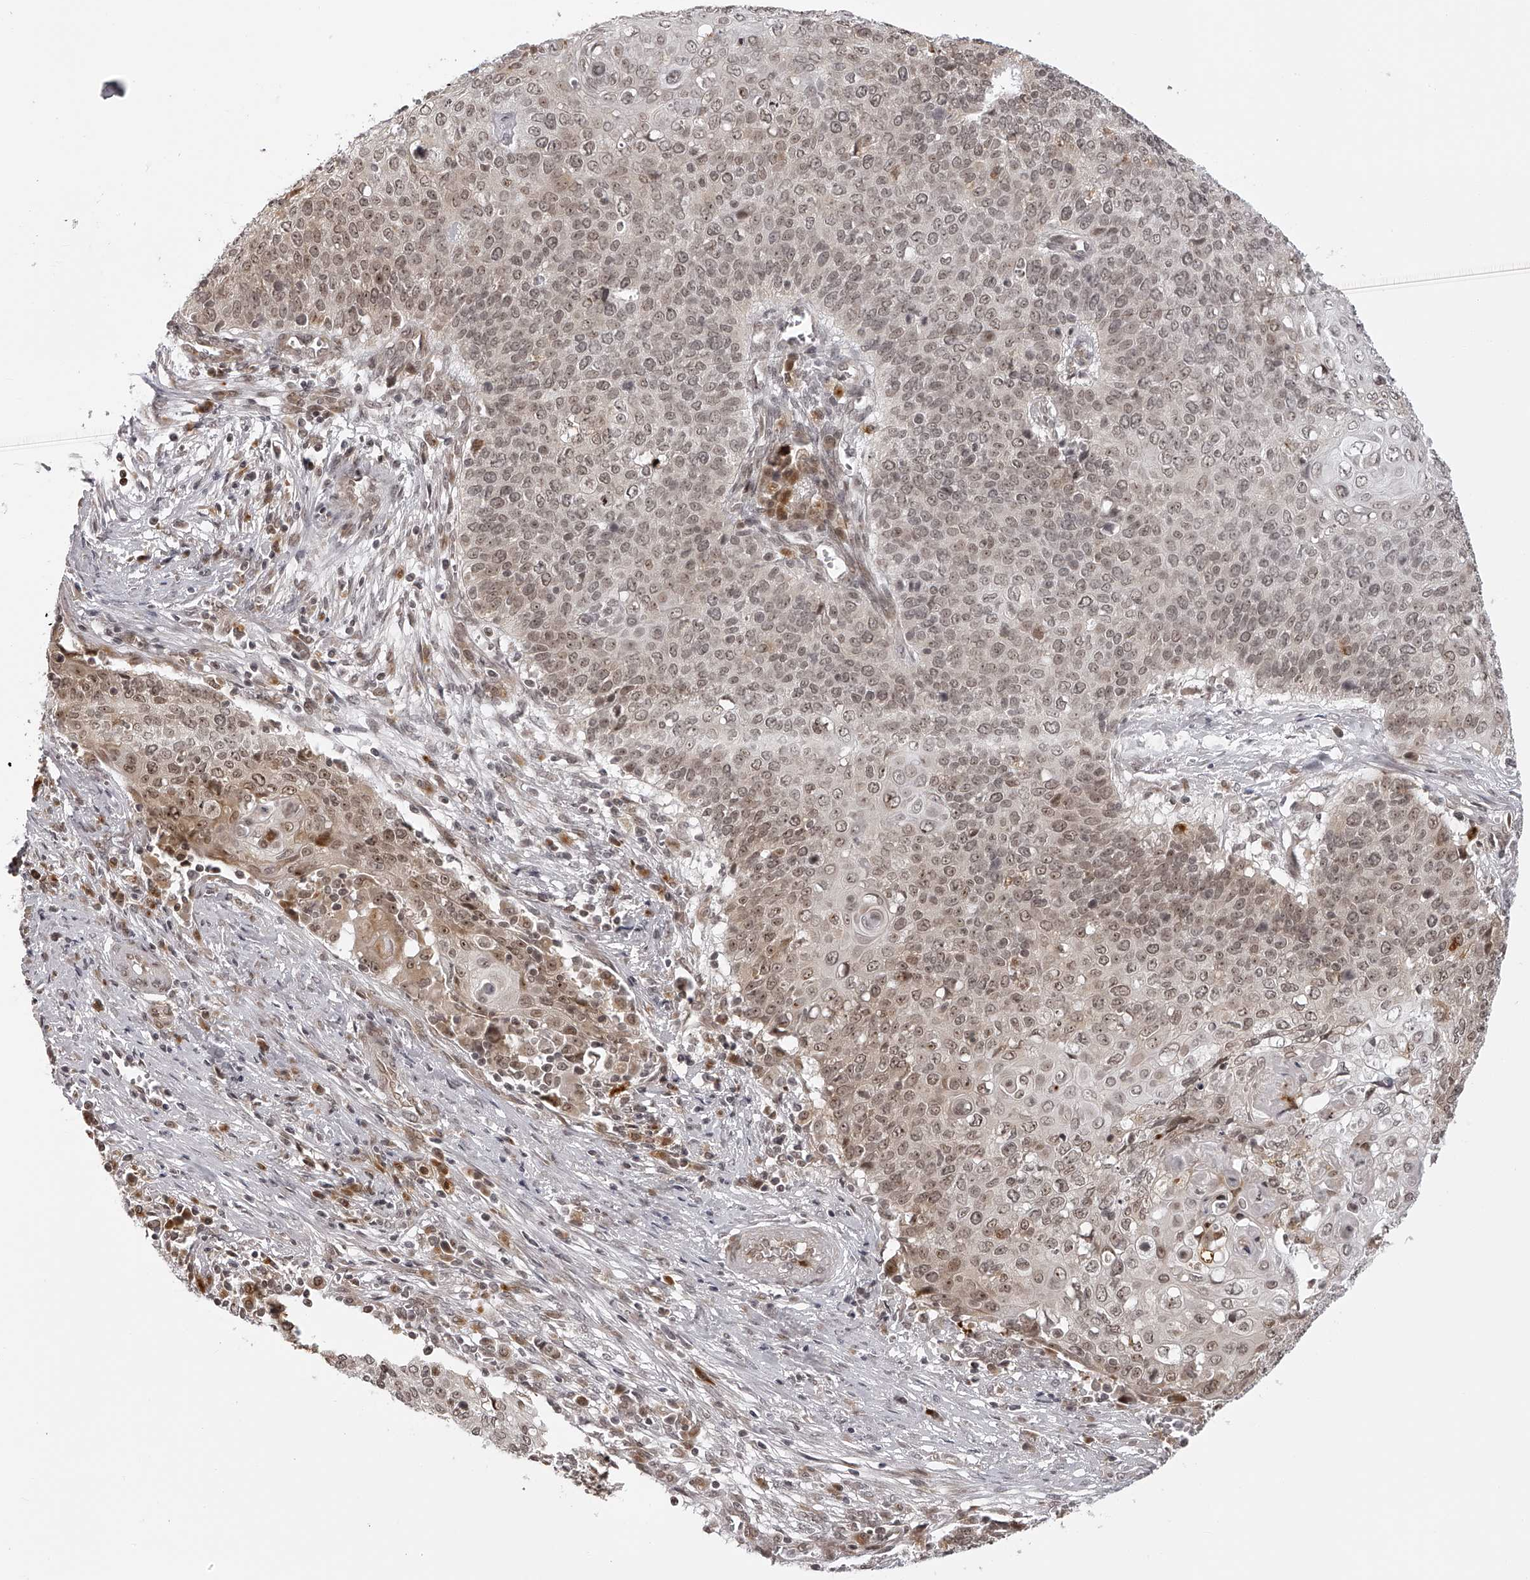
{"staining": {"intensity": "moderate", "quantity": ">75%", "location": "nuclear"}, "tissue": "cervical cancer", "cell_type": "Tumor cells", "image_type": "cancer", "snomed": [{"axis": "morphology", "description": "Squamous cell carcinoma, NOS"}, {"axis": "topography", "description": "Cervix"}], "caption": "Moderate nuclear positivity for a protein is appreciated in about >75% of tumor cells of cervical cancer using immunohistochemistry (IHC).", "gene": "ODF2L", "patient": {"sex": "female", "age": 39}}